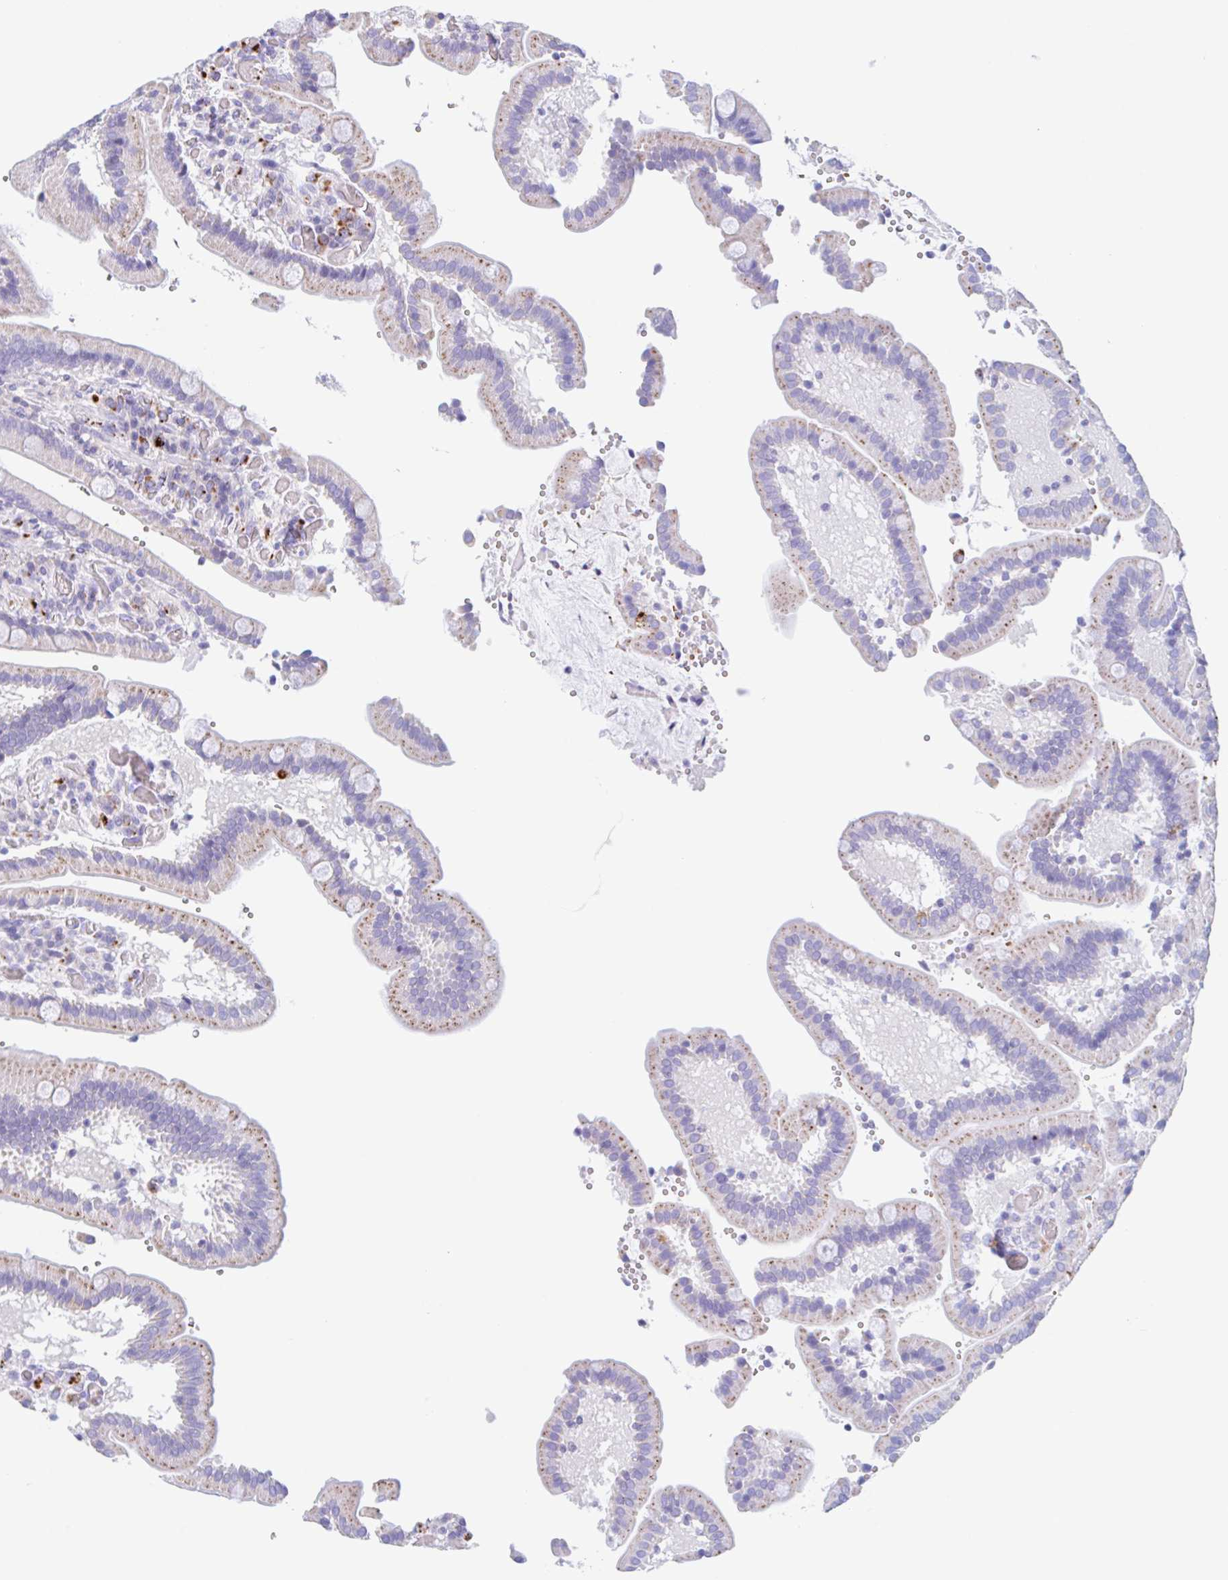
{"staining": {"intensity": "moderate", "quantity": "<25%", "location": "cytoplasmic/membranous"}, "tissue": "duodenum", "cell_type": "Glandular cells", "image_type": "normal", "snomed": [{"axis": "morphology", "description": "Normal tissue, NOS"}, {"axis": "topography", "description": "Duodenum"}], "caption": "Brown immunohistochemical staining in unremarkable duodenum demonstrates moderate cytoplasmic/membranous expression in approximately <25% of glandular cells.", "gene": "ANKRD9", "patient": {"sex": "female", "age": 62}}